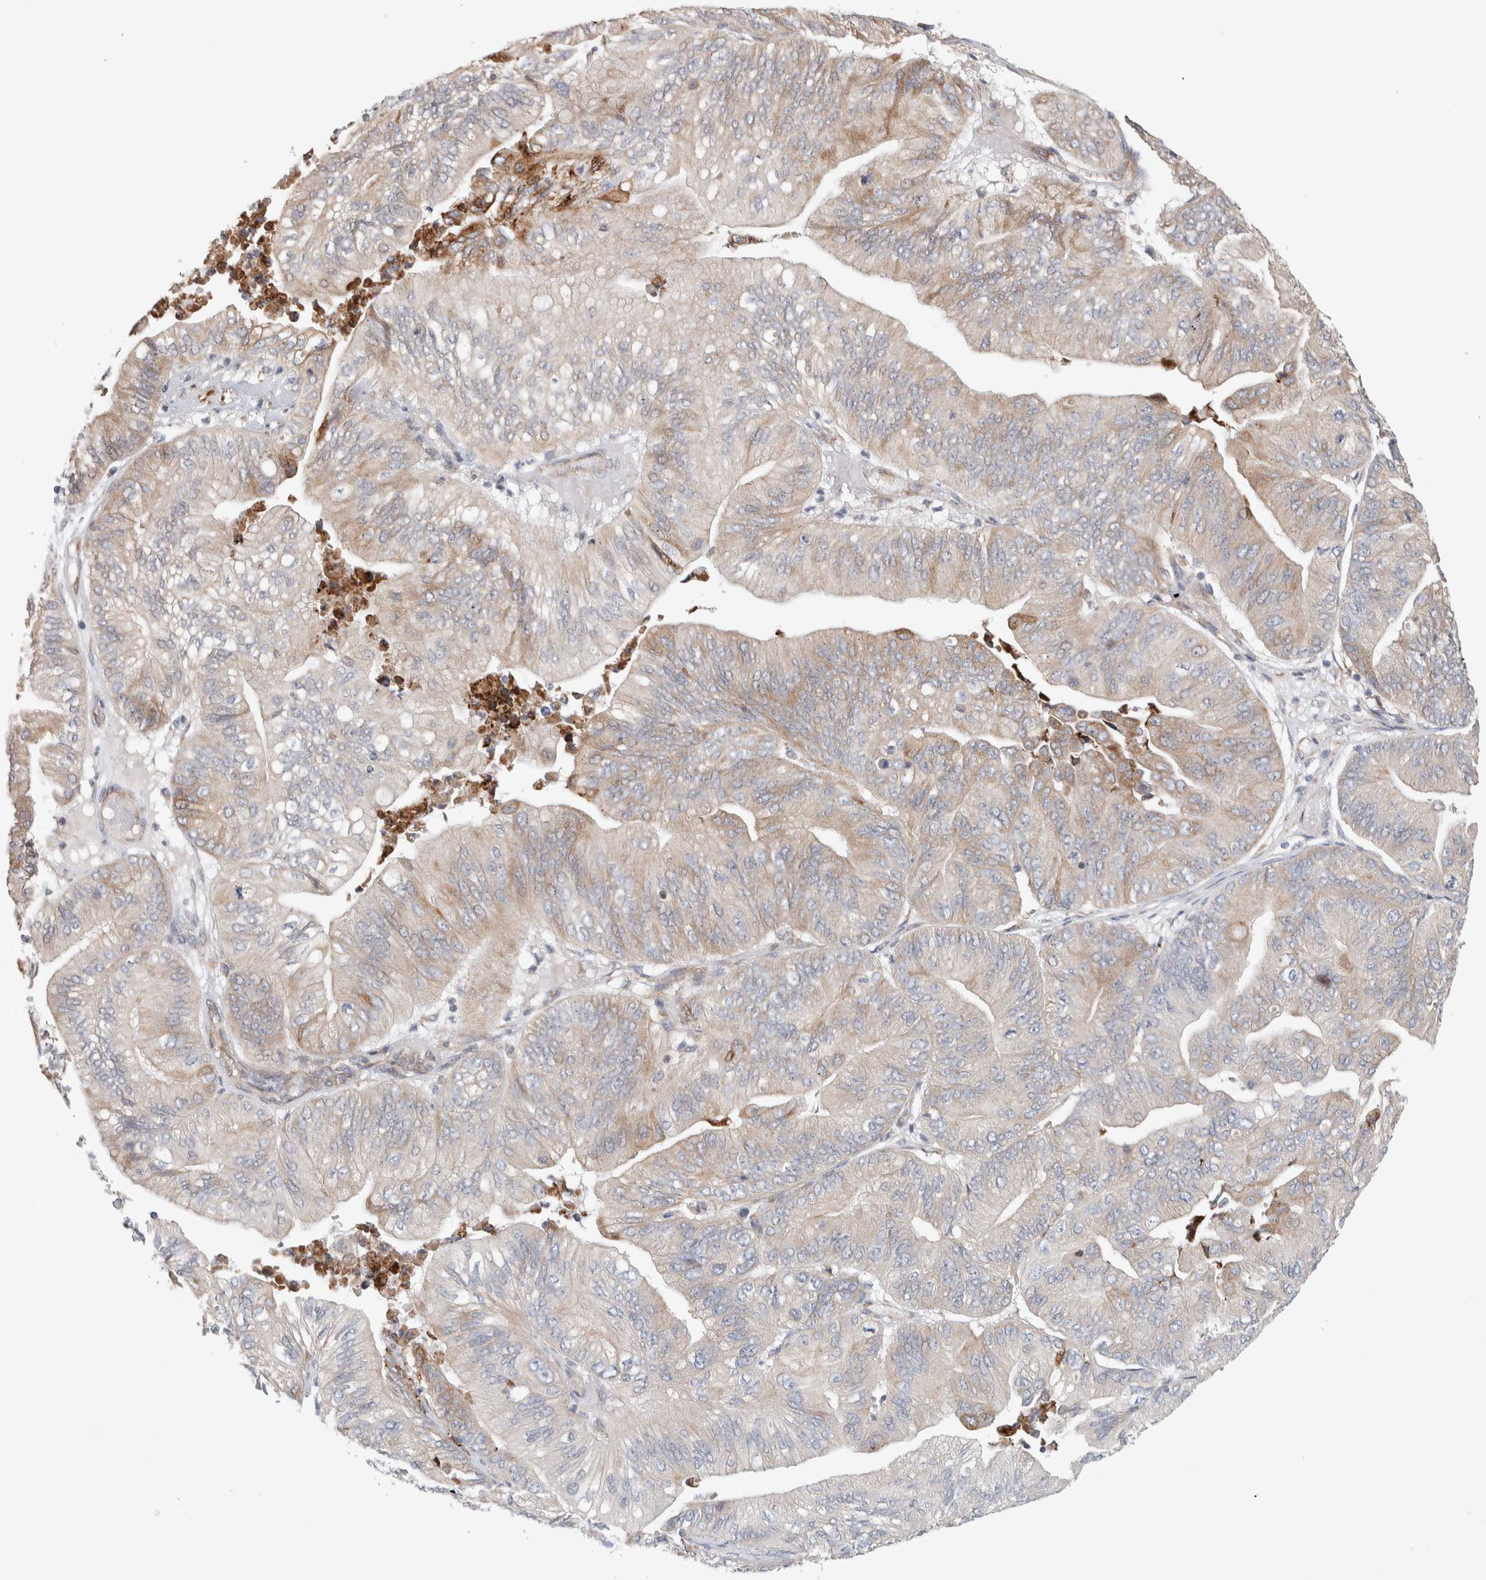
{"staining": {"intensity": "weak", "quantity": "<25%", "location": "cytoplasmic/membranous"}, "tissue": "ovarian cancer", "cell_type": "Tumor cells", "image_type": "cancer", "snomed": [{"axis": "morphology", "description": "Cystadenocarcinoma, mucinous, NOS"}, {"axis": "topography", "description": "Ovary"}], "caption": "High power microscopy photomicrograph of an immunohistochemistry (IHC) photomicrograph of ovarian mucinous cystadenocarcinoma, revealing no significant expression in tumor cells.", "gene": "ADCY8", "patient": {"sex": "female", "age": 61}}